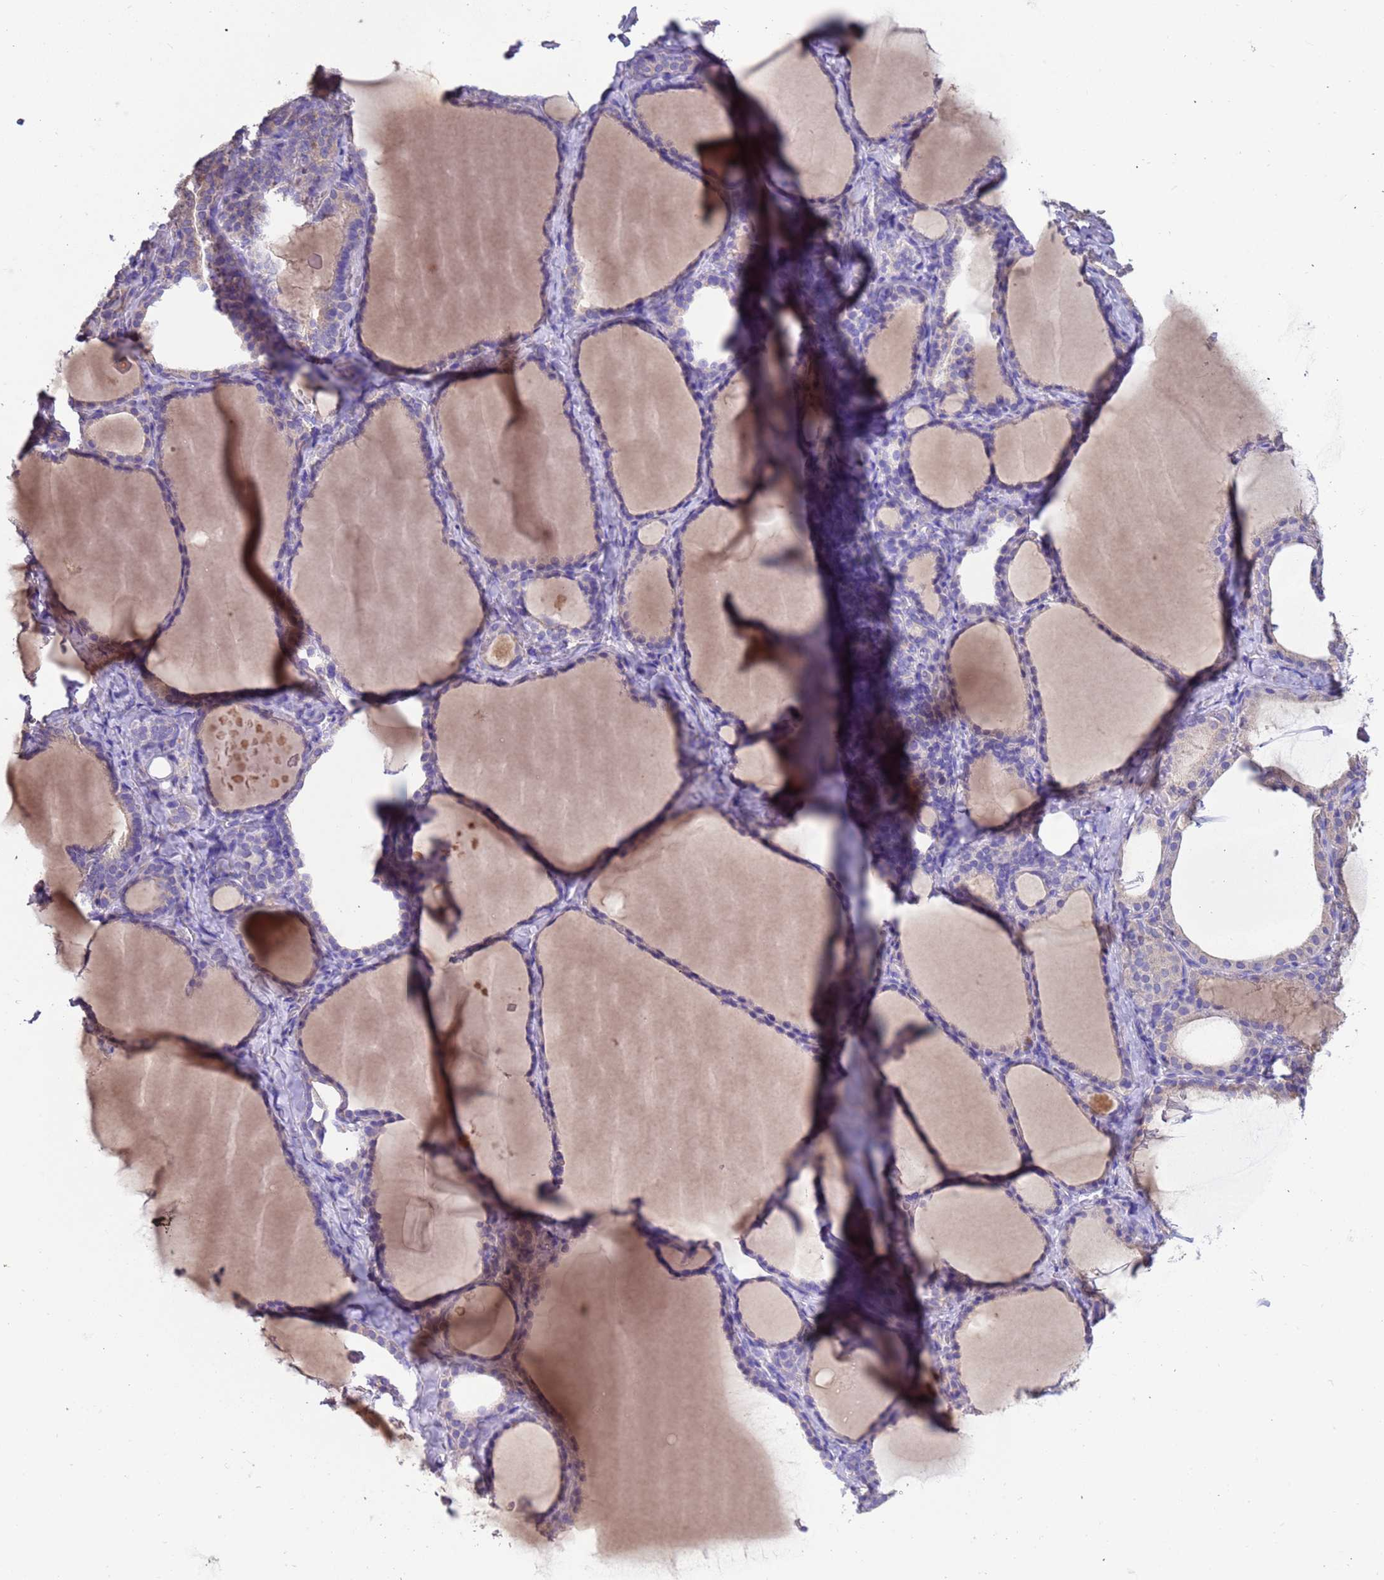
{"staining": {"intensity": "negative", "quantity": "none", "location": "none"}, "tissue": "thyroid gland", "cell_type": "Glandular cells", "image_type": "normal", "snomed": [{"axis": "morphology", "description": "Normal tissue, NOS"}, {"axis": "topography", "description": "Thyroid gland"}], "caption": "Immunohistochemistry (IHC) of benign human thyroid gland reveals no expression in glandular cells.", "gene": "SRL", "patient": {"sex": "female", "age": 39}}